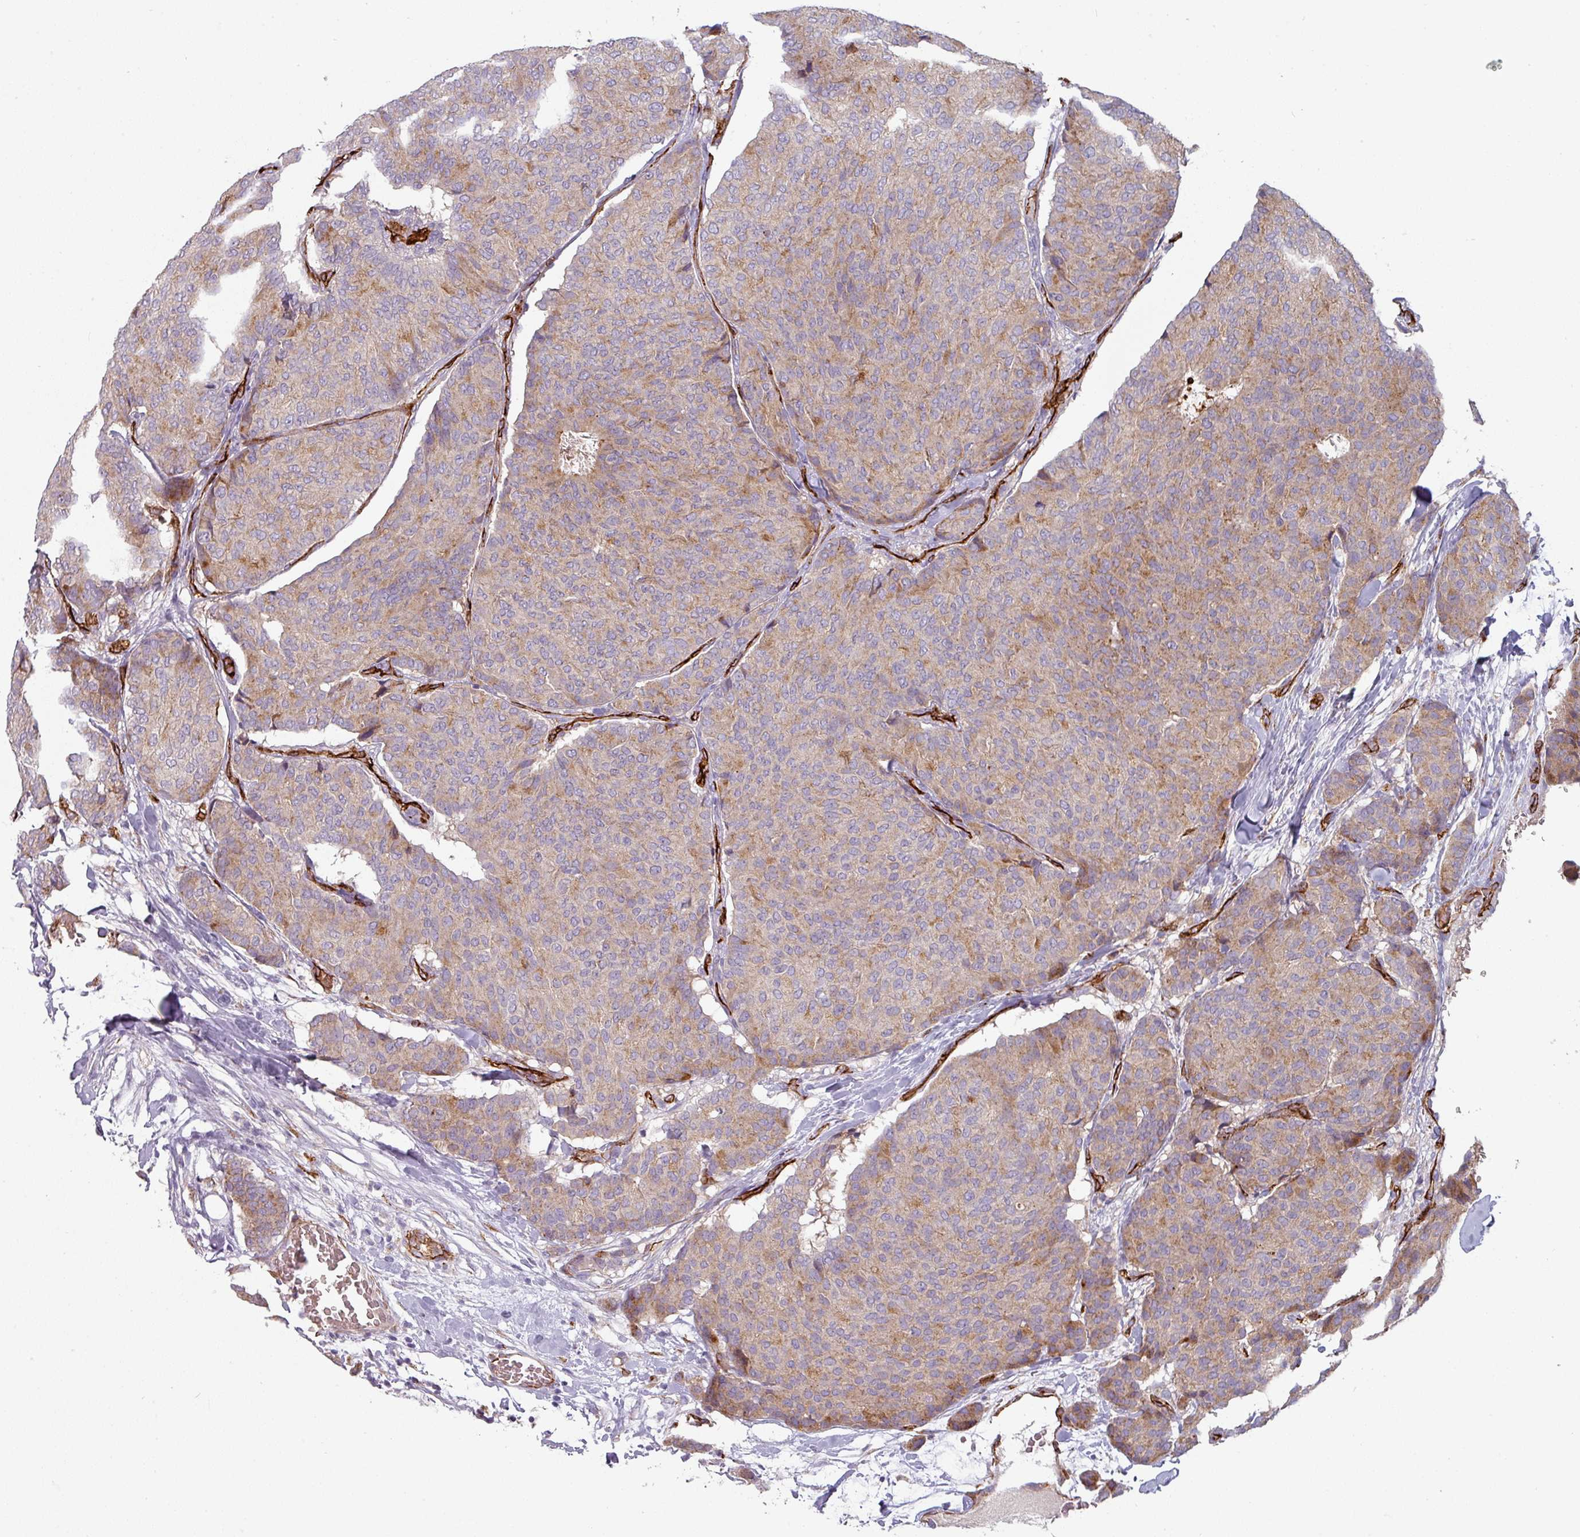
{"staining": {"intensity": "moderate", "quantity": "<25%", "location": "cytoplasmic/membranous"}, "tissue": "breast cancer", "cell_type": "Tumor cells", "image_type": "cancer", "snomed": [{"axis": "morphology", "description": "Duct carcinoma"}, {"axis": "topography", "description": "Breast"}], "caption": "Protein expression analysis of human breast invasive ductal carcinoma reveals moderate cytoplasmic/membranous staining in about <25% of tumor cells.", "gene": "PRODH2", "patient": {"sex": "female", "age": 75}}